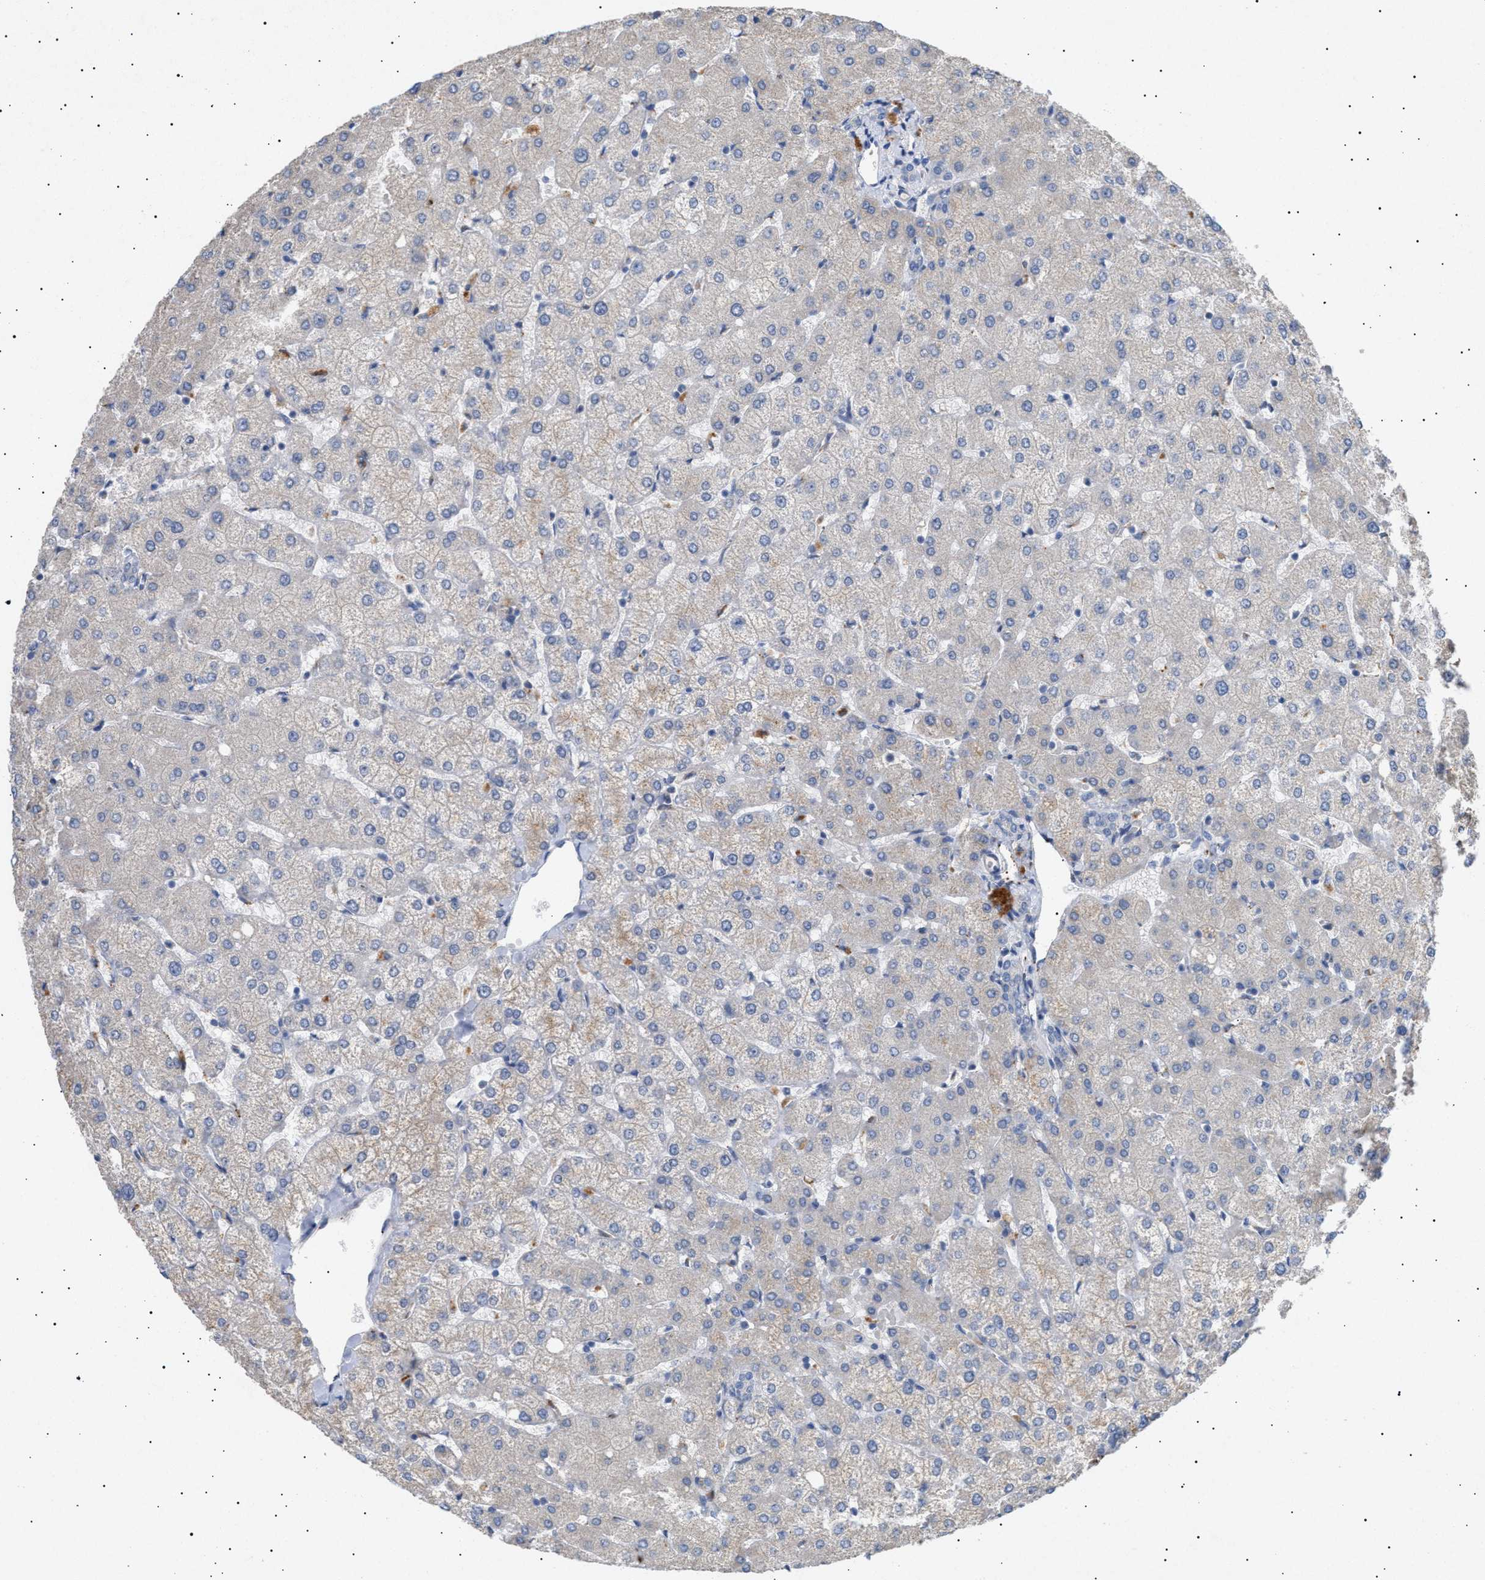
{"staining": {"intensity": "negative", "quantity": "none", "location": "none"}, "tissue": "liver", "cell_type": "Cholangiocytes", "image_type": "normal", "snomed": [{"axis": "morphology", "description": "Normal tissue, NOS"}, {"axis": "topography", "description": "Liver"}], "caption": "DAB immunohistochemical staining of normal human liver exhibits no significant staining in cholangiocytes.", "gene": "SIRT5", "patient": {"sex": "female", "age": 54}}